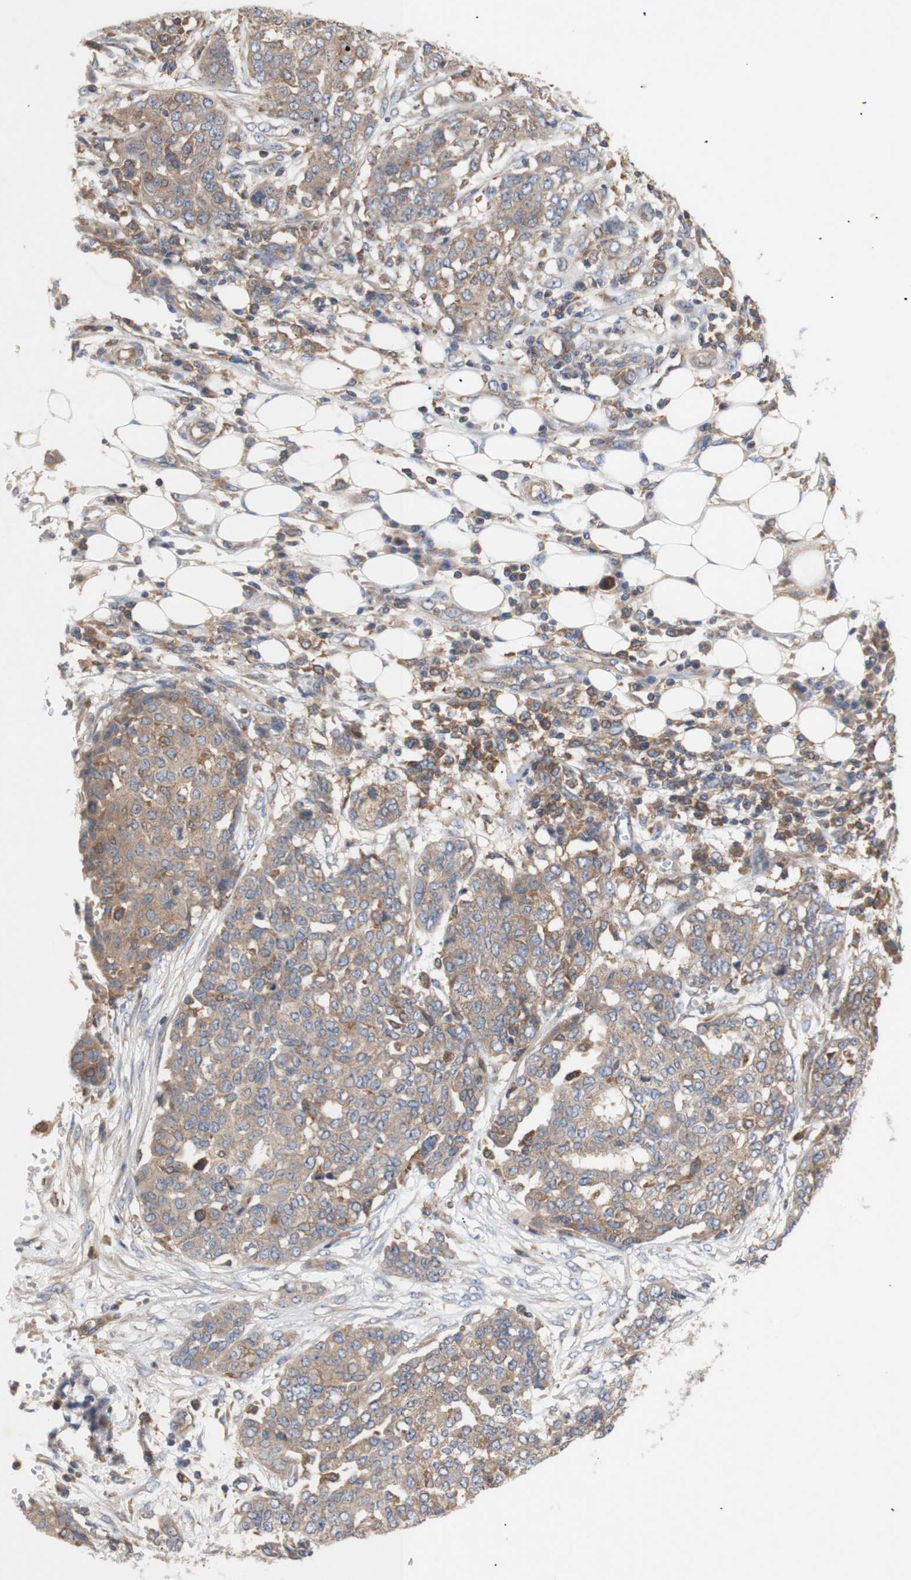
{"staining": {"intensity": "moderate", "quantity": ">75%", "location": "cytoplasmic/membranous"}, "tissue": "ovarian cancer", "cell_type": "Tumor cells", "image_type": "cancer", "snomed": [{"axis": "morphology", "description": "Cystadenocarcinoma, serous, NOS"}, {"axis": "topography", "description": "Soft tissue"}, {"axis": "topography", "description": "Ovary"}], "caption": "Human ovarian serous cystadenocarcinoma stained with a protein marker shows moderate staining in tumor cells.", "gene": "IKBKG", "patient": {"sex": "female", "age": 57}}